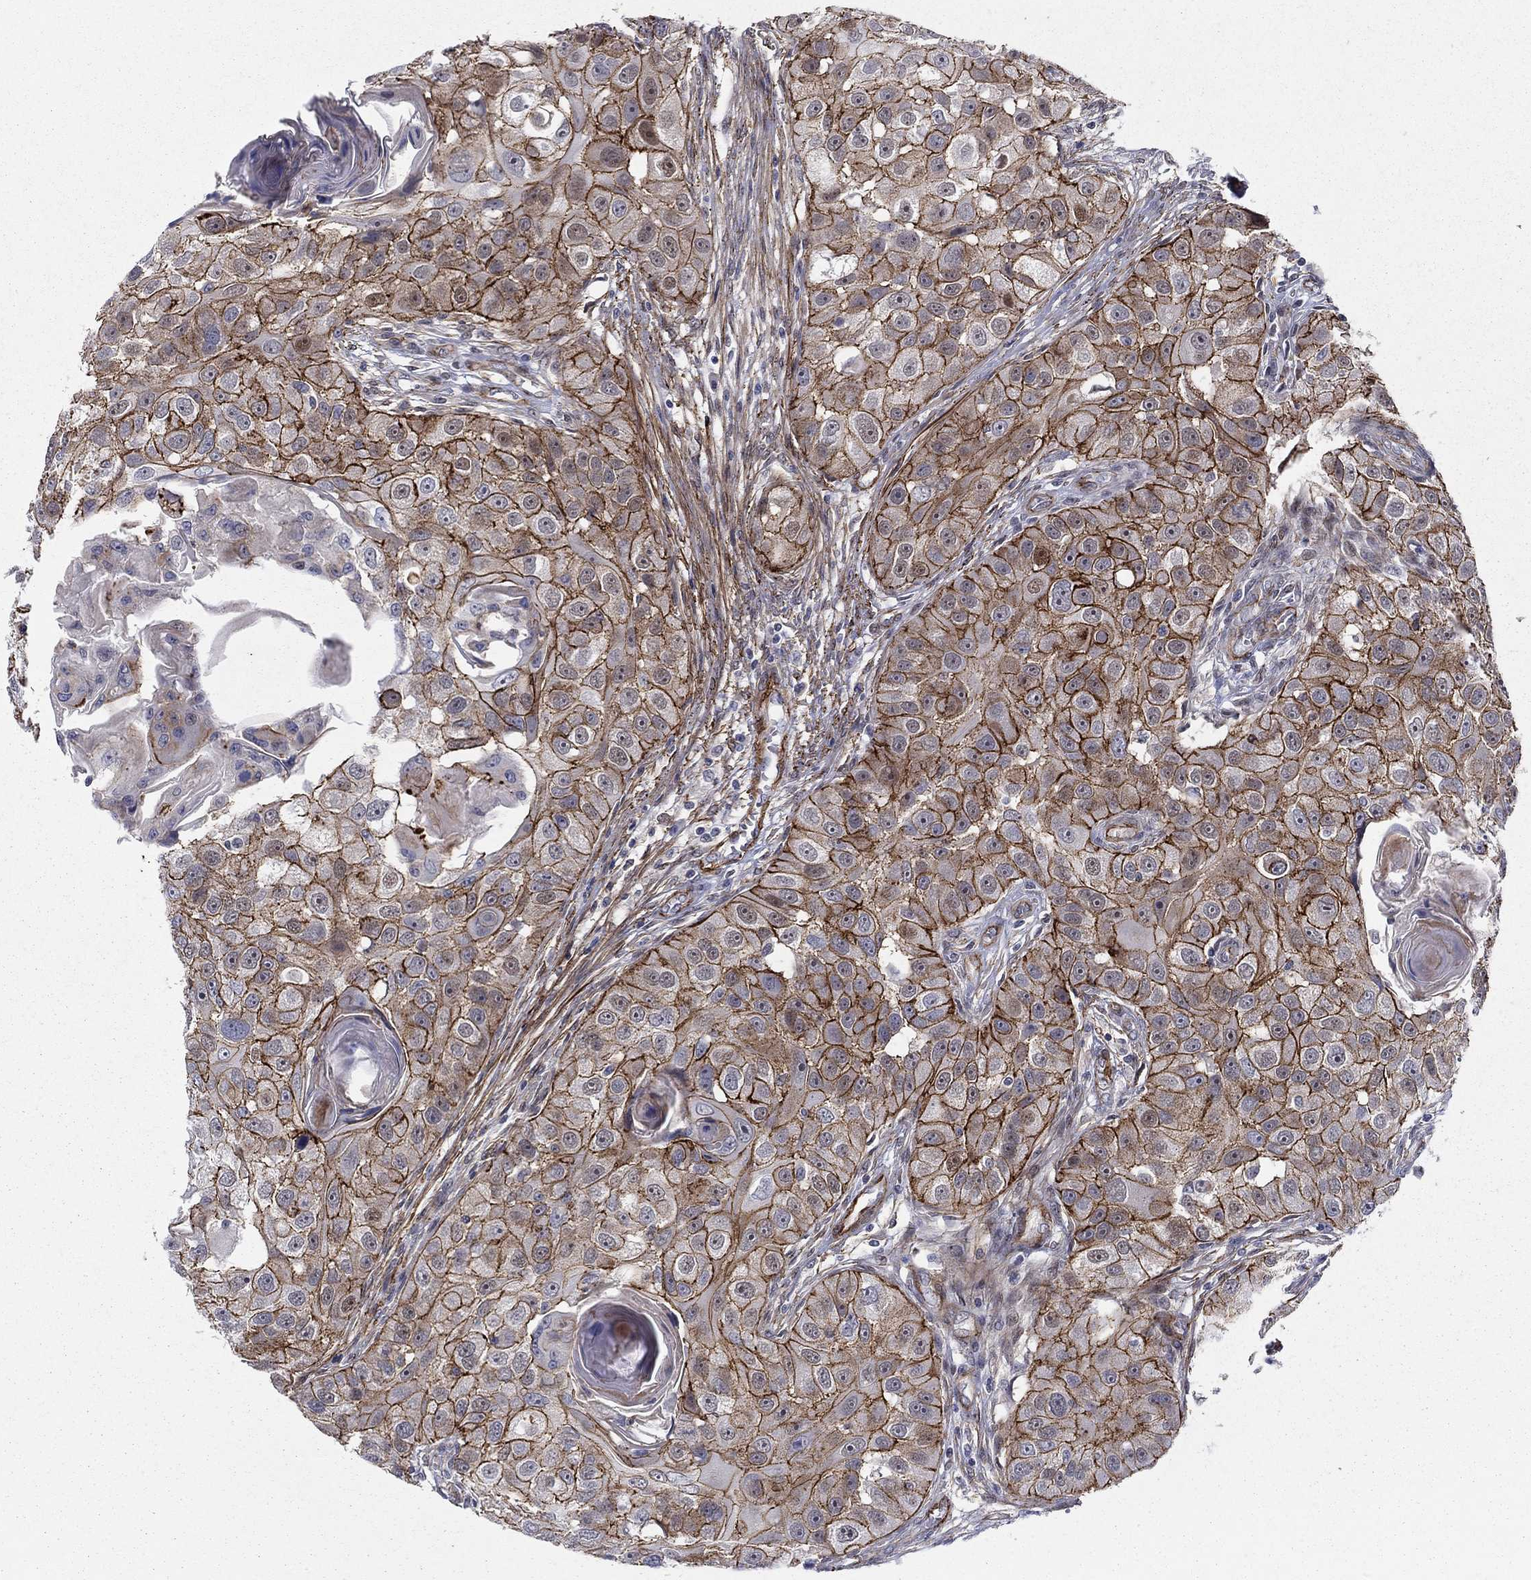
{"staining": {"intensity": "strong", "quantity": ">75%", "location": "cytoplasmic/membranous"}, "tissue": "head and neck cancer", "cell_type": "Tumor cells", "image_type": "cancer", "snomed": [{"axis": "morphology", "description": "Normal tissue, NOS"}, {"axis": "morphology", "description": "Squamous cell carcinoma, NOS"}, {"axis": "topography", "description": "Skeletal muscle"}, {"axis": "topography", "description": "Head-Neck"}], "caption": "Immunohistochemical staining of human head and neck cancer (squamous cell carcinoma) shows high levels of strong cytoplasmic/membranous staining in about >75% of tumor cells.", "gene": "KRBA1", "patient": {"sex": "male", "age": 51}}